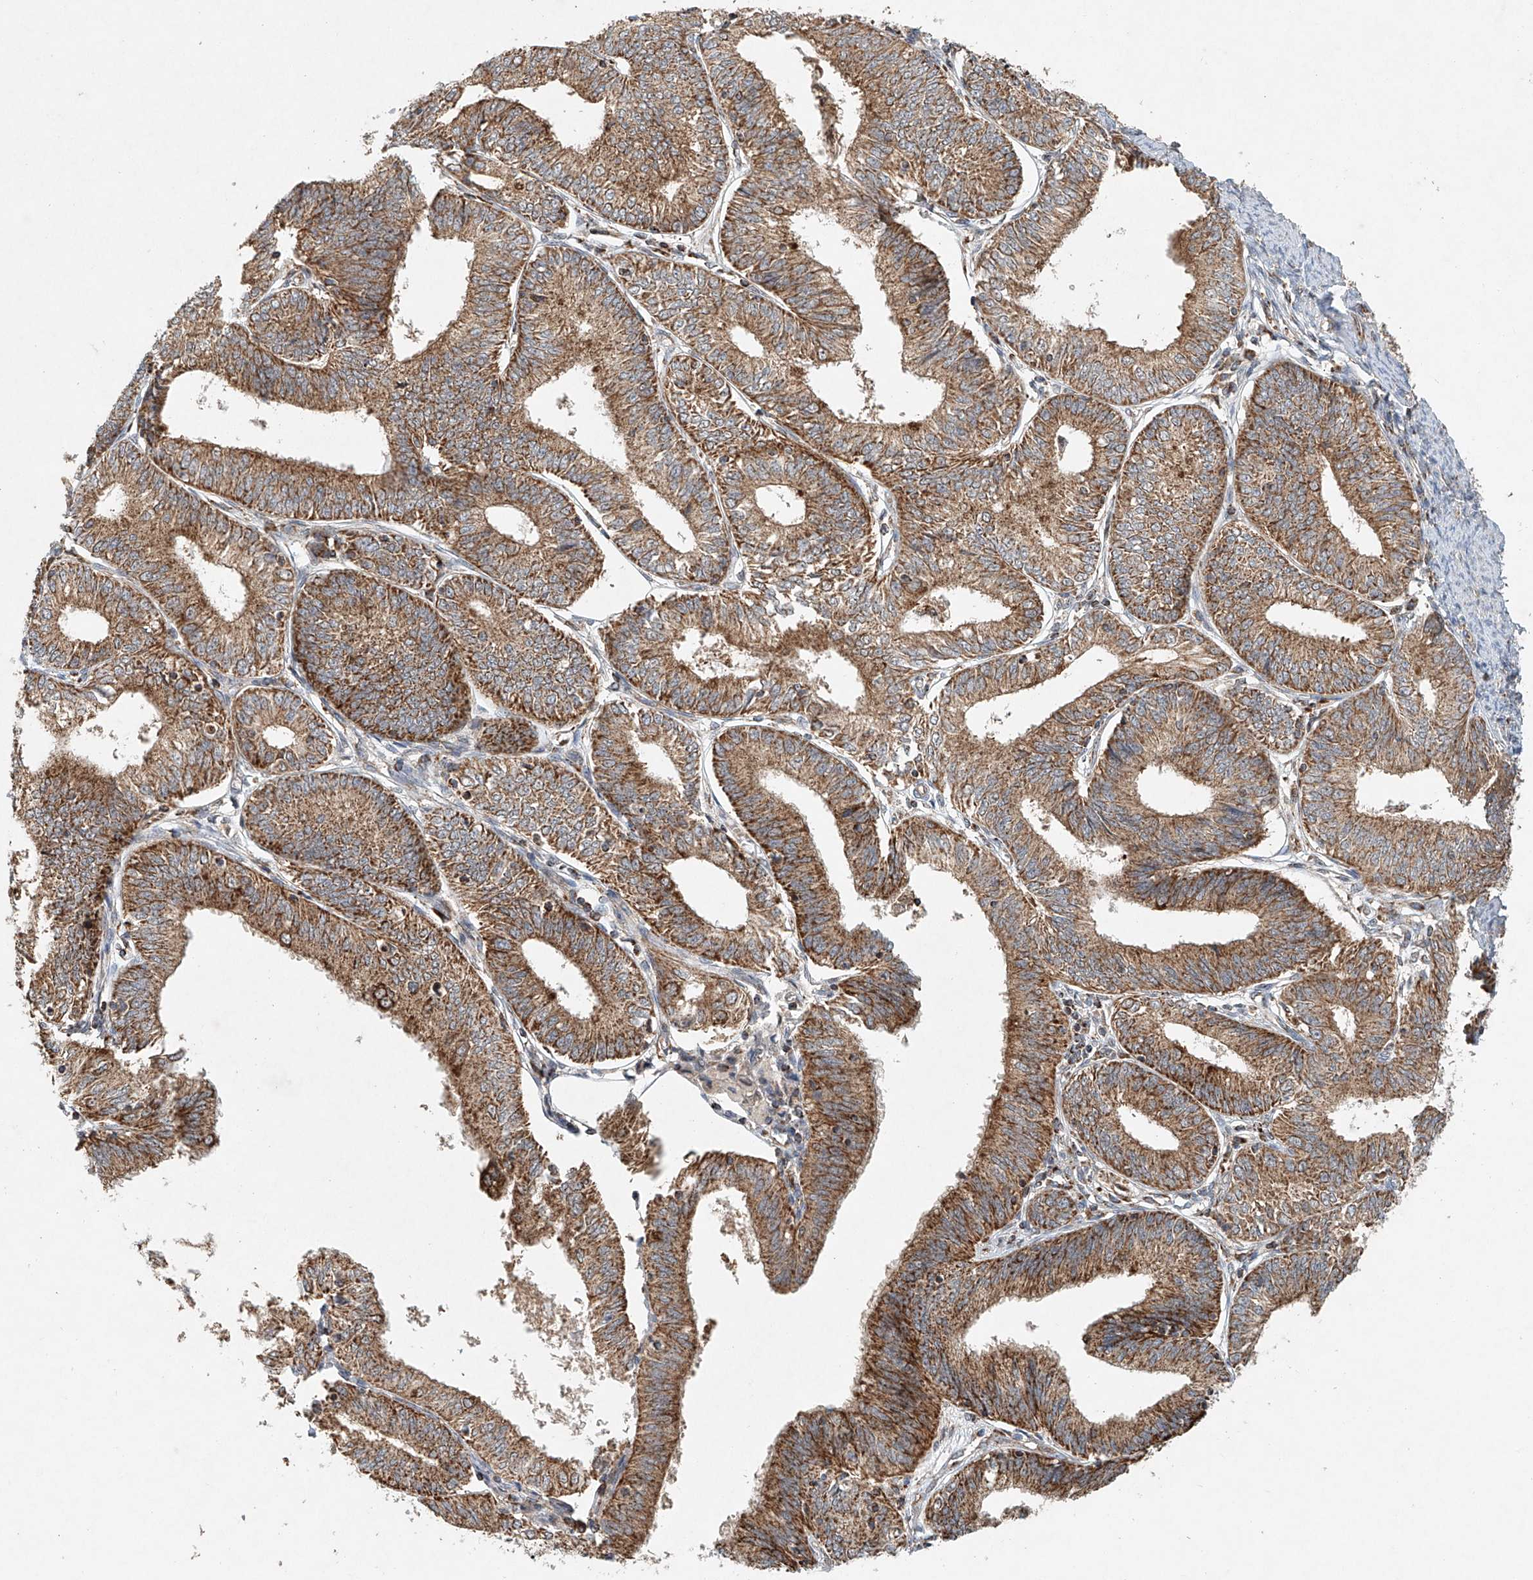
{"staining": {"intensity": "moderate", "quantity": ">75%", "location": "cytoplasmic/membranous"}, "tissue": "endometrial cancer", "cell_type": "Tumor cells", "image_type": "cancer", "snomed": [{"axis": "morphology", "description": "Adenocarcinoma, NOS"}, {"axis": "topography", "description": "Endometrium"}], "caption": "Immunohistochemistry (IHC) photomicrograph of neoplastic tissue: endometrial adenocarcinoma stained using immunohistochemistry demonstrates medium levels of moderate protein expression localized specifically in the cytoplasmic/membranous of tumor cells, appearing as a cytoplasmic/membranous brown color.", "gene": "DCAF11", "patient": {"sex": "female", "age": 51}}